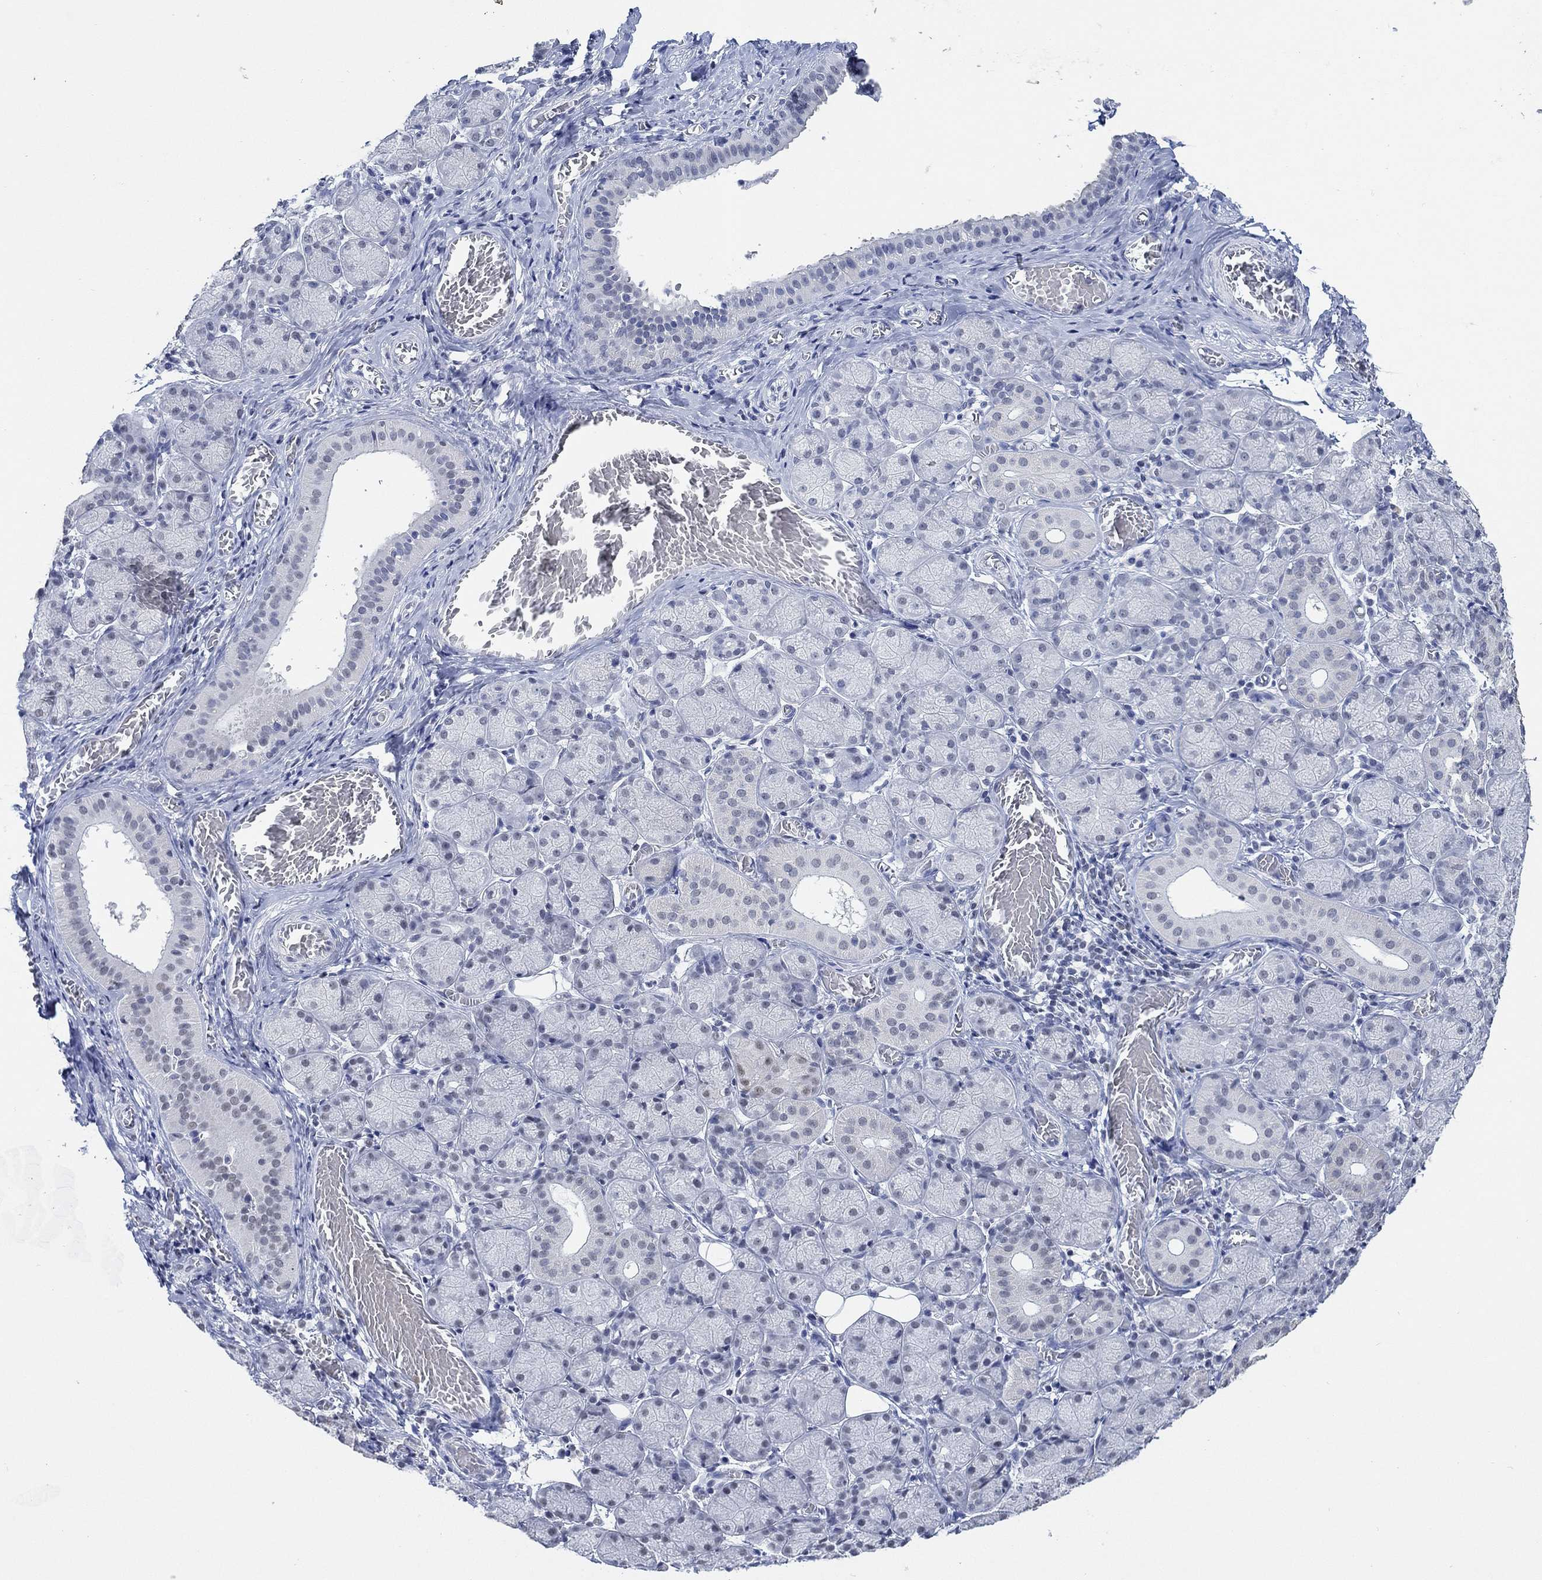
{"staining": {"intensity": "negative", "quantity": "none", "location": "none"}, "tissue": "salivary gland", "cell_type": "Glandular cells", "image_type": "normal", "snomed": [{"axis": "morphology", "description": "Normal tissue, NOS"}, {"axis": "topography", "description": "Salivary gland"}, {"axis": "topography", "description": "Peripheral nerve tissue"}], "caption": "Glandular cells are negative for protein expression in normal human salivary gland. (DAB IHC with hematoxylin counter stain).", "gene": "PPP1R17", "patient": {"sex": "female", "age": 24}}